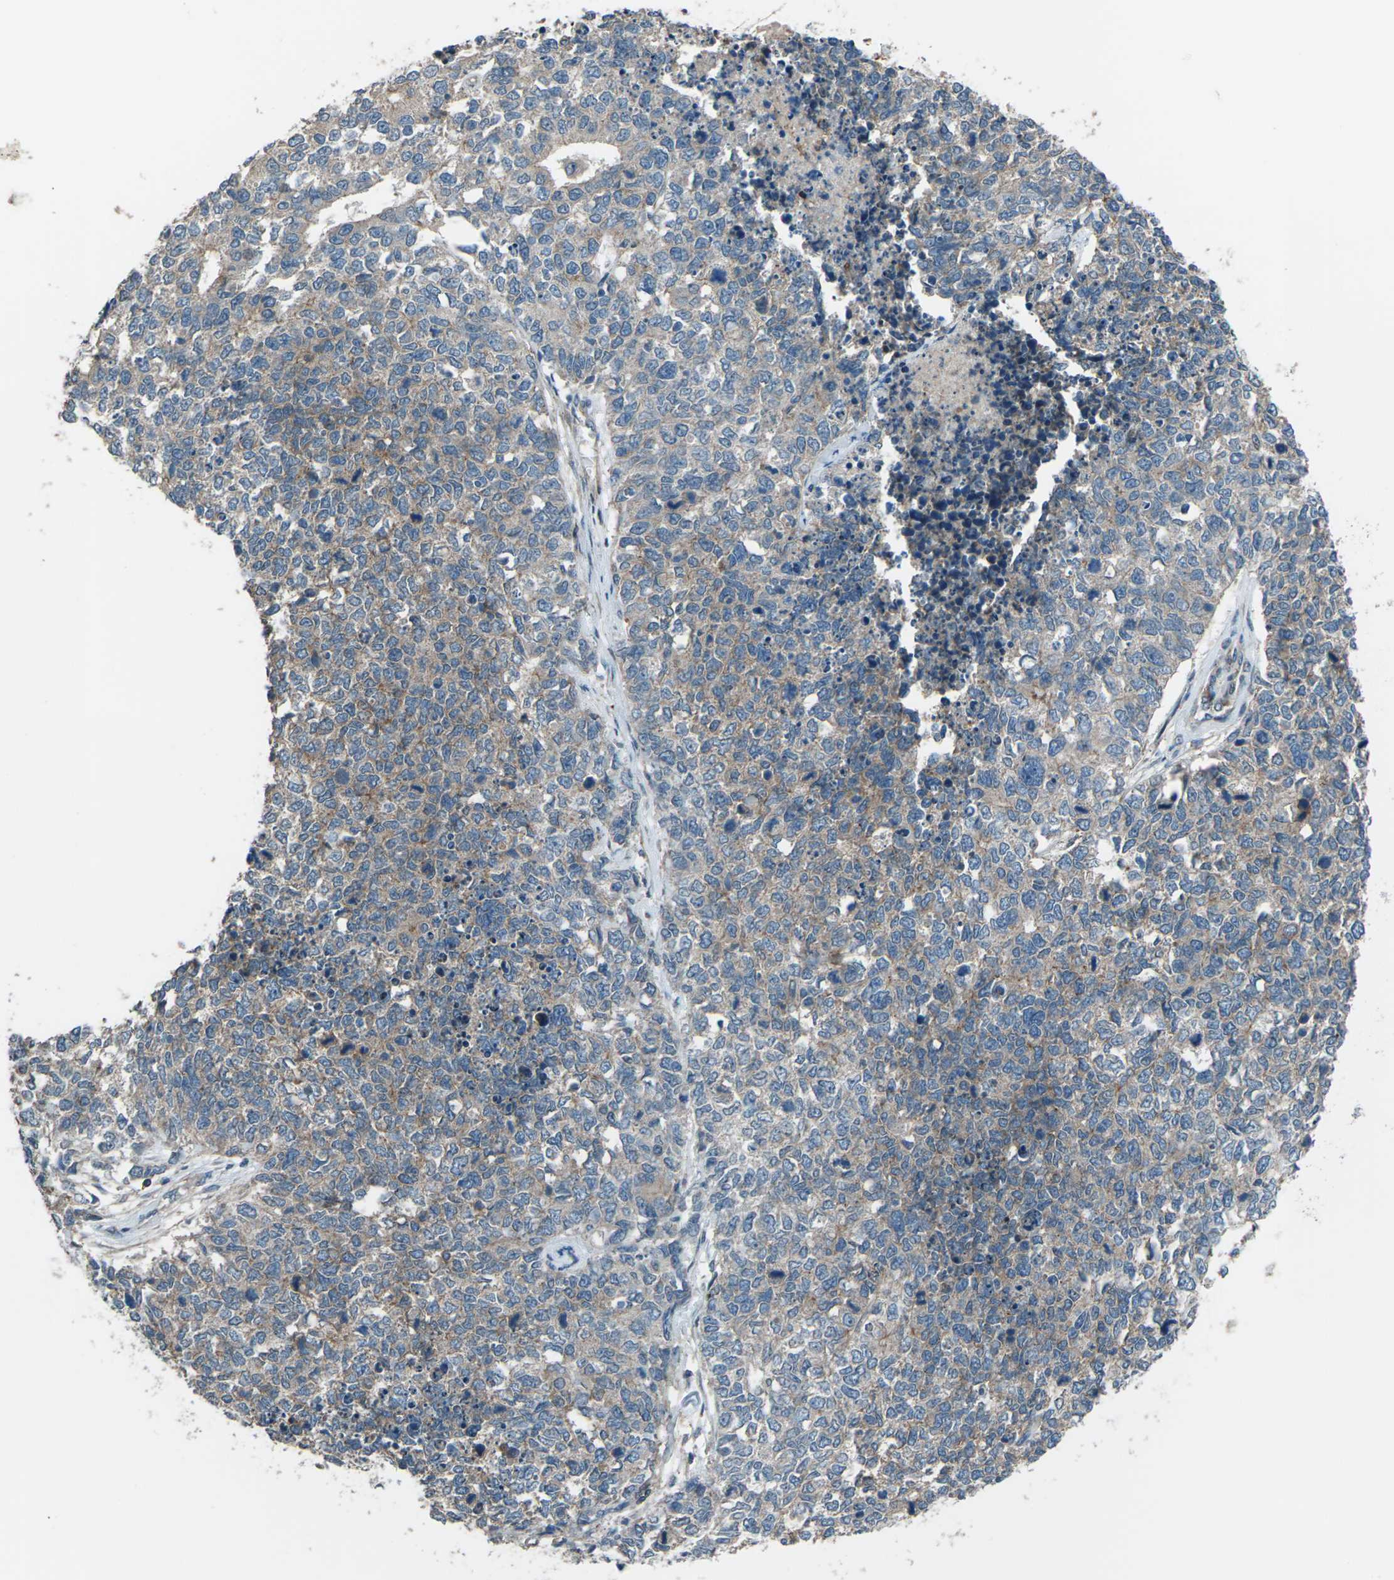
{"staining": {"intensity": "weak", "quantity": ">75%", "location": "cytoplasmic/membranous"}, "tissue": "cervical cancer", "cell_type": "Tumor cells", "image_type": "cancer", "snomed": [{"axis": "morphology", "description": "Squamous cell carcinoma, NOS"}, {"axis": "topography", "description": "Cervix"}], "caption": "Immunohistochemistry of human squamous cell carcinoma (cervical) reveals low levels of weak cytoplasmic/membranous staining in about >75% of tumor cells.", "gene": "CMTM4", "patient": {"sex": "female", "age": 63}}